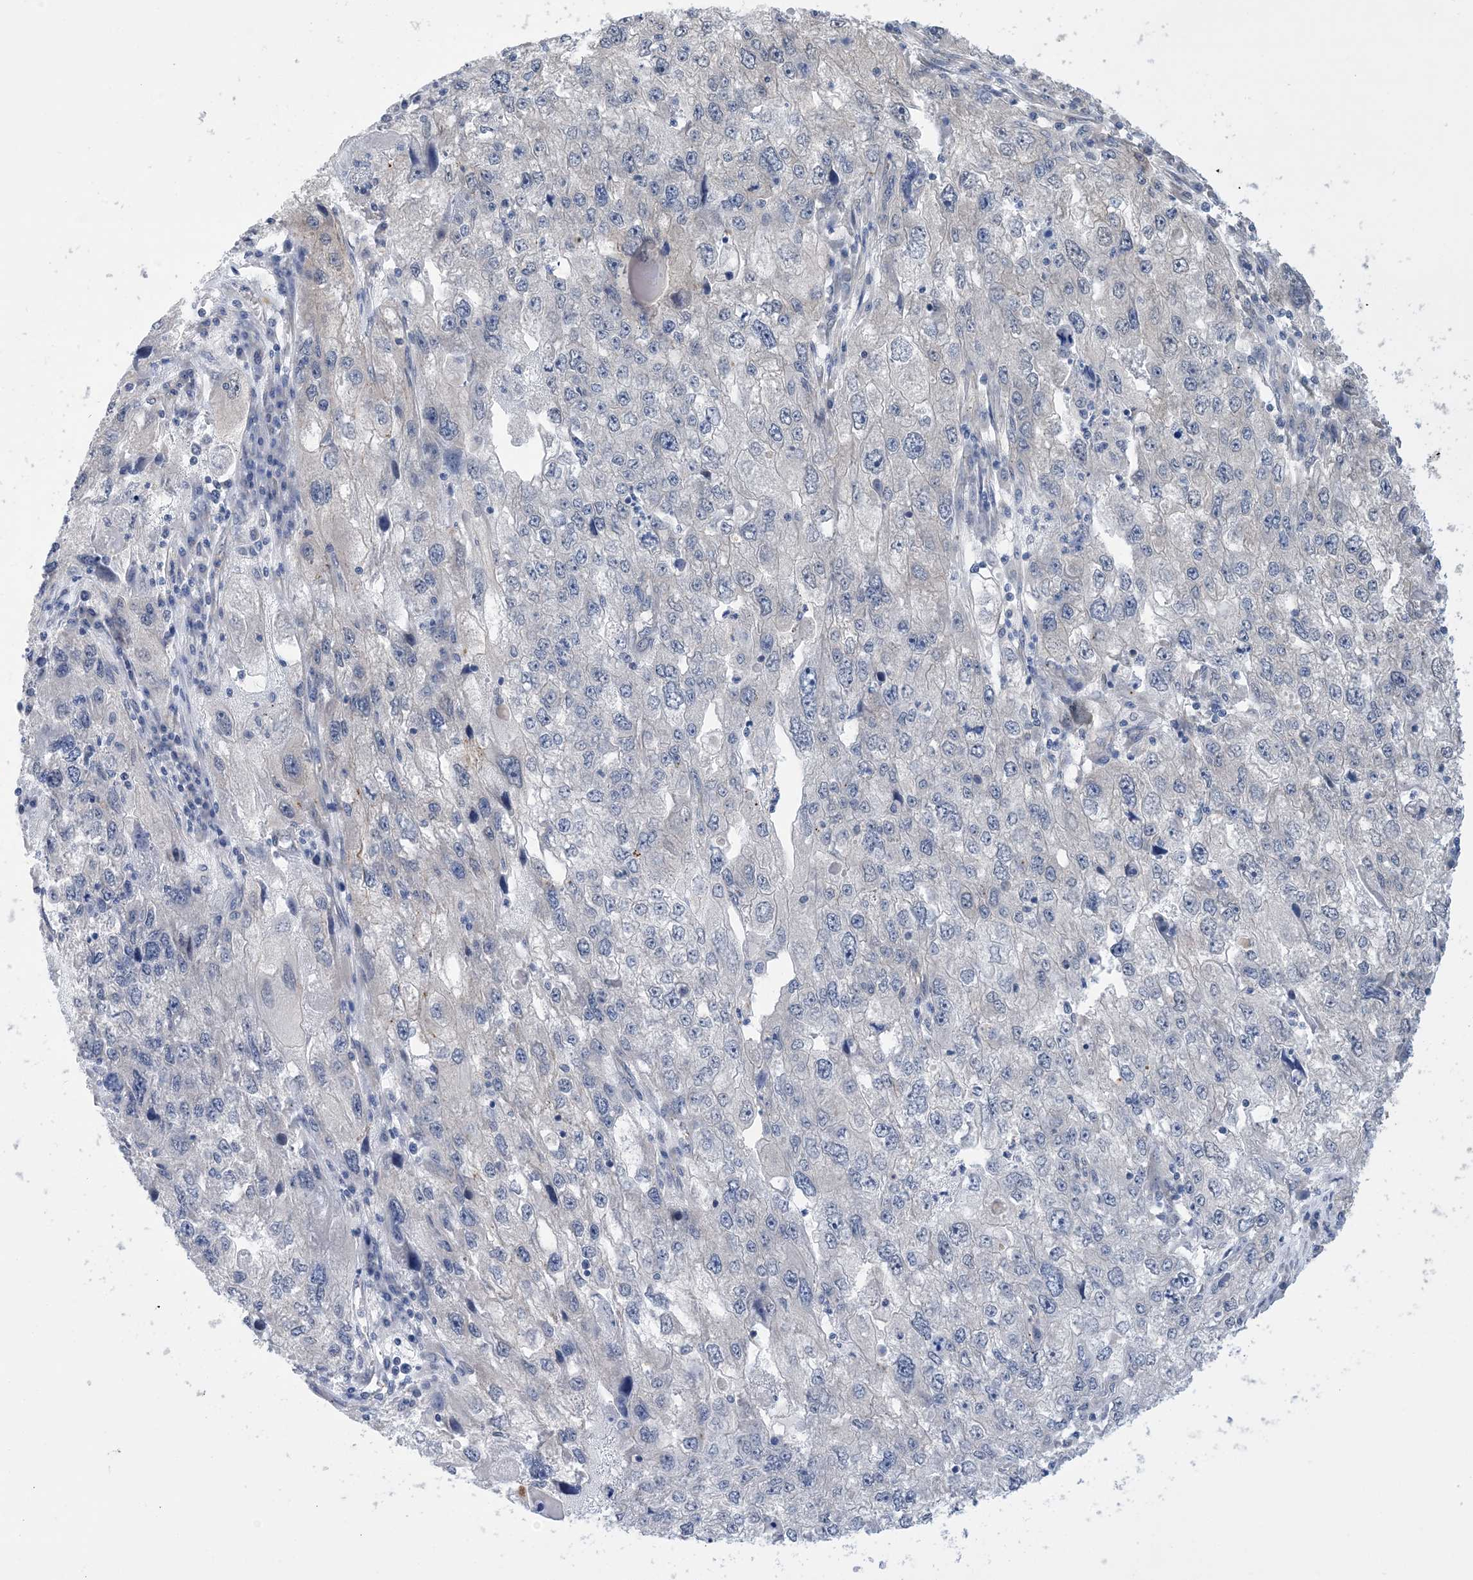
{"staining": {"intensity": "negative", "quantity": "none", "location": "none"}, "tissue": "endometrial cancer", "cell_type": "Tumor cells", "image_type": "cancer", "snomed": [{"axis": "morphology", "description": "Adenocarcinoma, NOS"}, {"axis": "topography", "description": "Endometrium"}], "caption": "There is no significant staining in tumor cells of endometrial adenocarcinoma.", "gene": "EHBP1", "patient": {"sex": "female", "age": 49}}